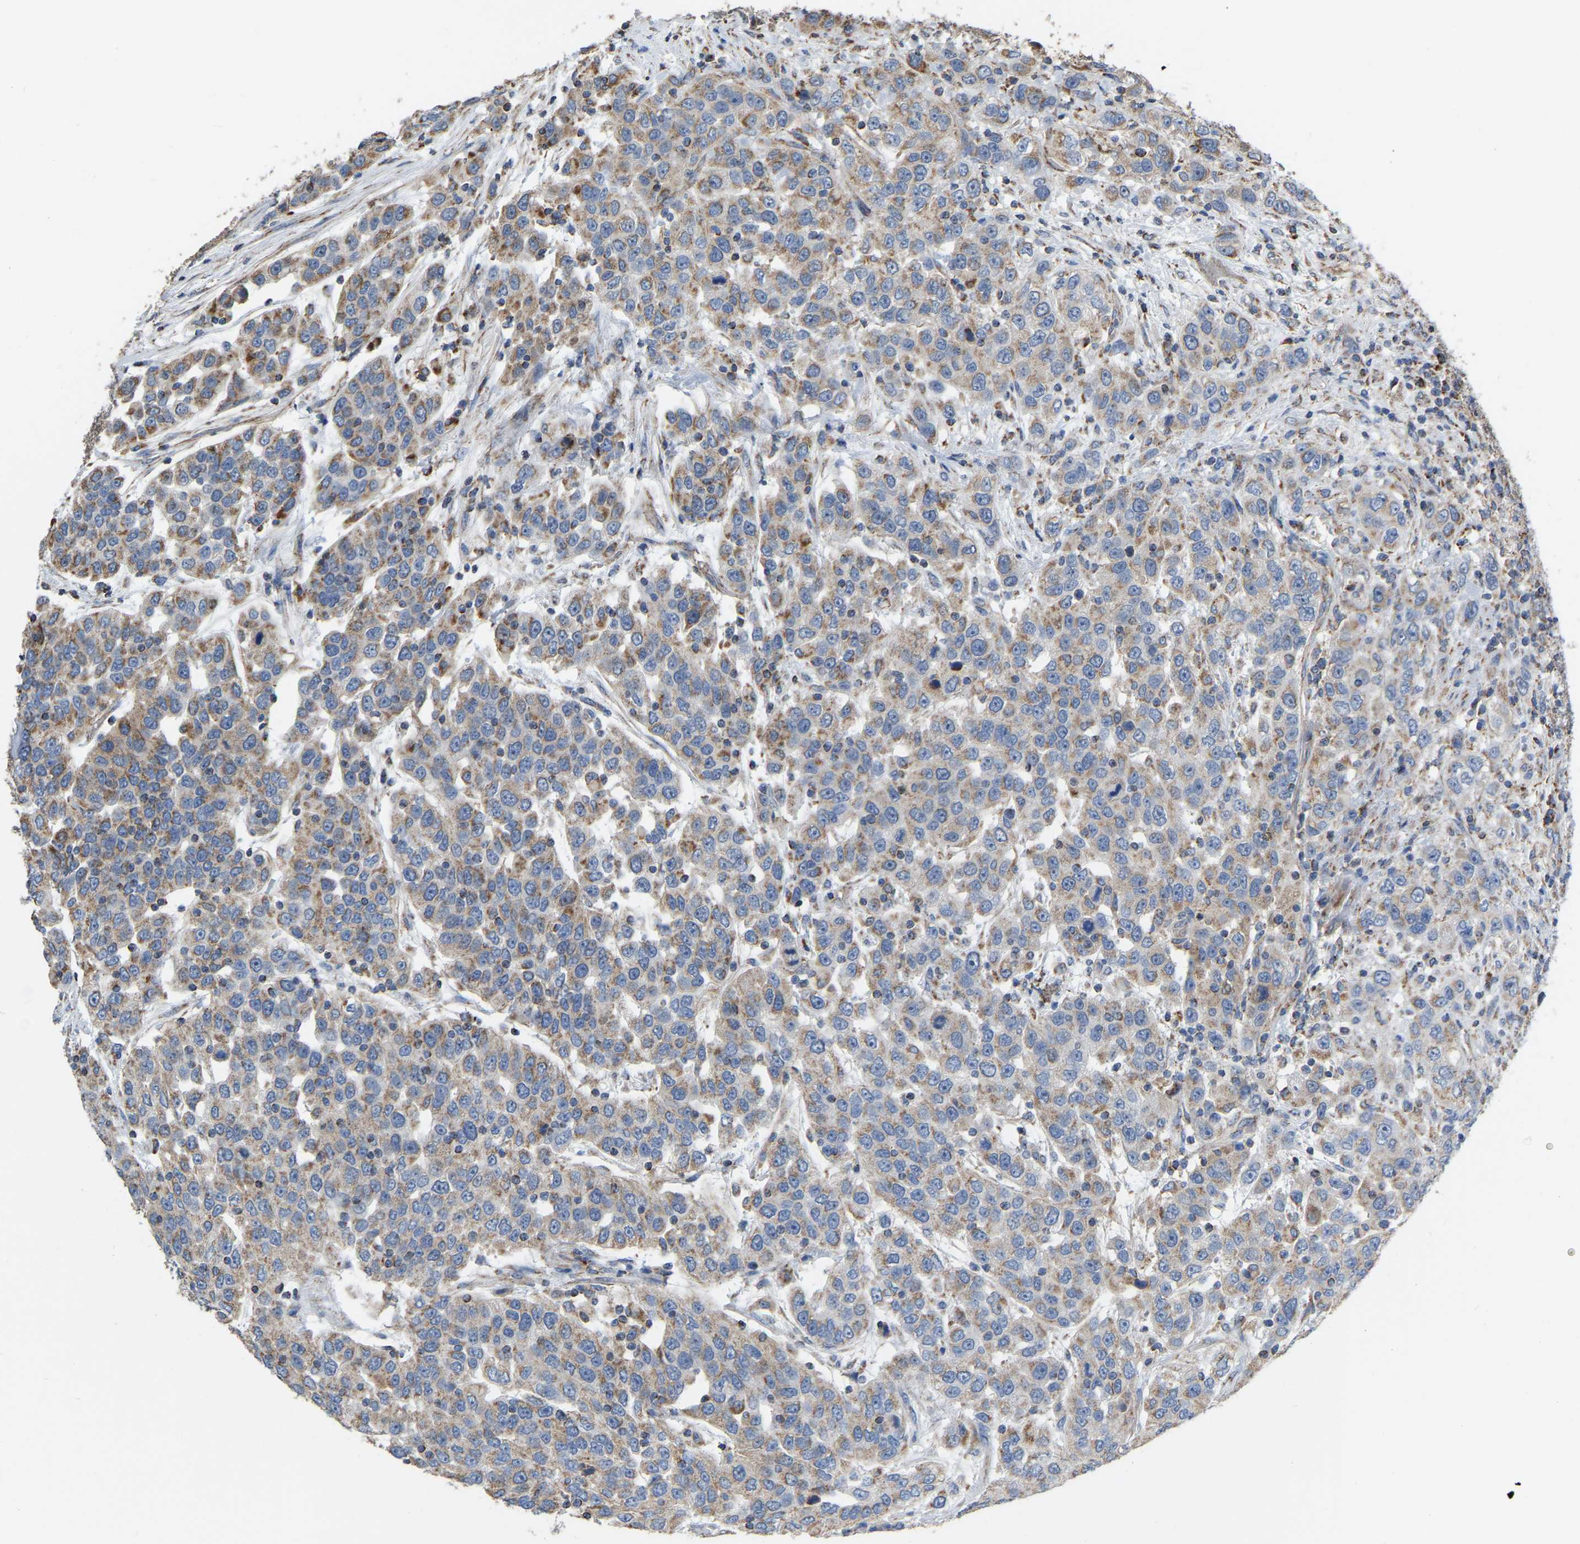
{"staining": {"intensity": "weak", "quantity": "25%-75%", "location": "cytoplasmic/membranous"}, "tissue": "urothelial cancer", "cell_type": "Tumor cells", "image_type": "cancer", "snomed": [{"axis": "morphology", "description": "Urothelial carcinoma, High grade"}, {"axis": "topography", "description": "Urinary bladder"}], "caption": "Immunohistochemical staining of human urothelial cancer displays low levels of weak cytoplasmic/membranous protein positivity in approximately 25%-75% of tumor cells. The staining is performed using DAB brown chromogen to label protein expression. The nuclei are counter-stained blue using hematoxylin.", "gene": "CBLB", "patient": {"sex": "female", "age": 80}}